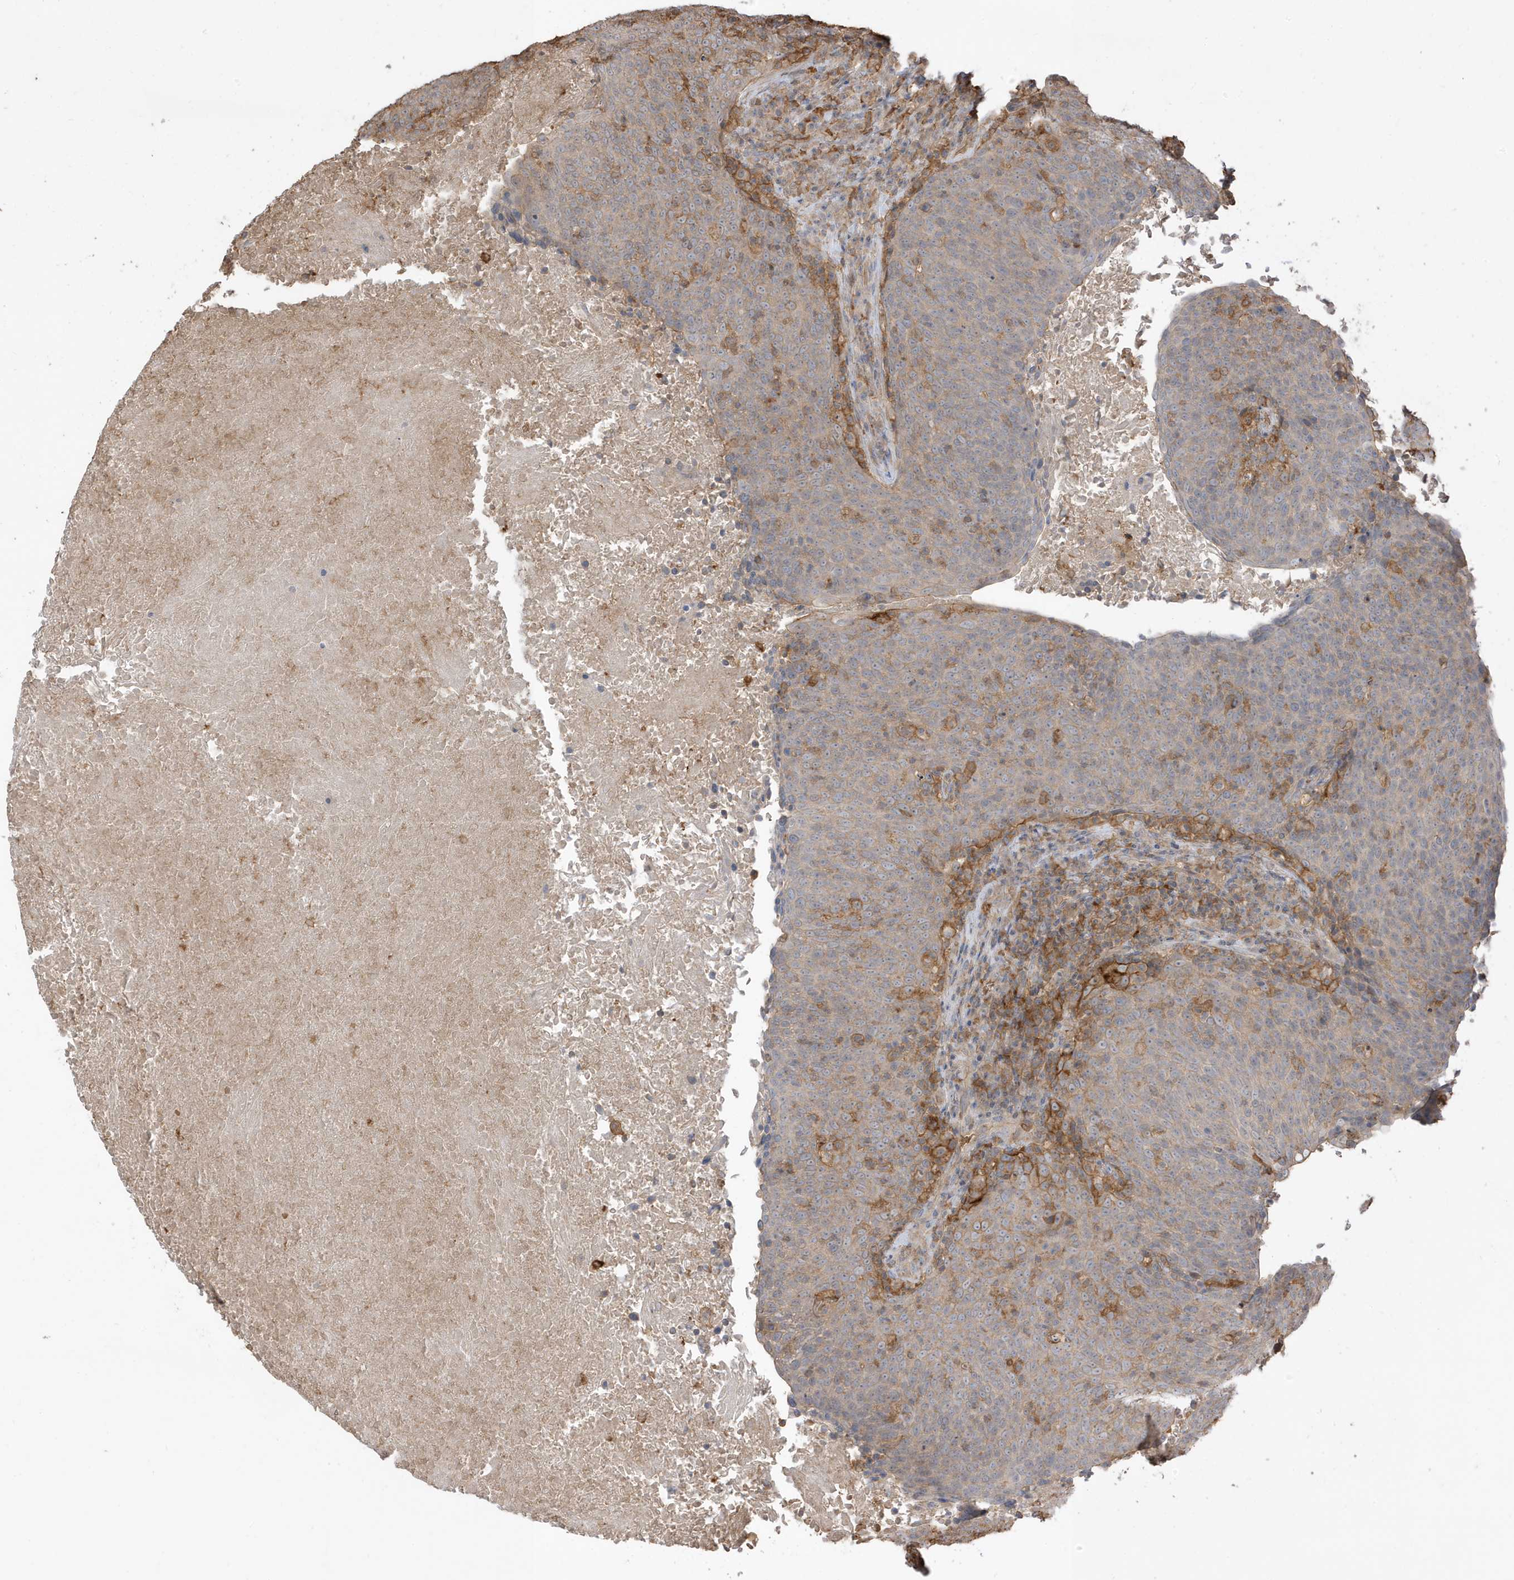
{"staining": {"intensity": "negative", "quantity": "none", "location": "none"}, "tissue": "head and neck cancer", "cell_type": "Tumor cells", "image_type": "cancer", "snomed": [{"axis": "morphology", "description": "Squamous cell carcinoma, NOS"}, {"axis": "morphology", "description": "Squamous cell carcinoma, metastatic, NOS"}, {"axis": "topography", "description": "Lymph node"}, {"axis": "topography", "description": "Head-Neck"}], "caption": "IHC micrograph of neoplastic tissue: head and neck cancer (metastatic squamous cell carcinoma) stained with DAB (3,3'-diaminobenzidine) displays no significant protein expression in tumor cells.", "gene": "ZBTB8A", "patient": {"sex": "male", "age": 62}}